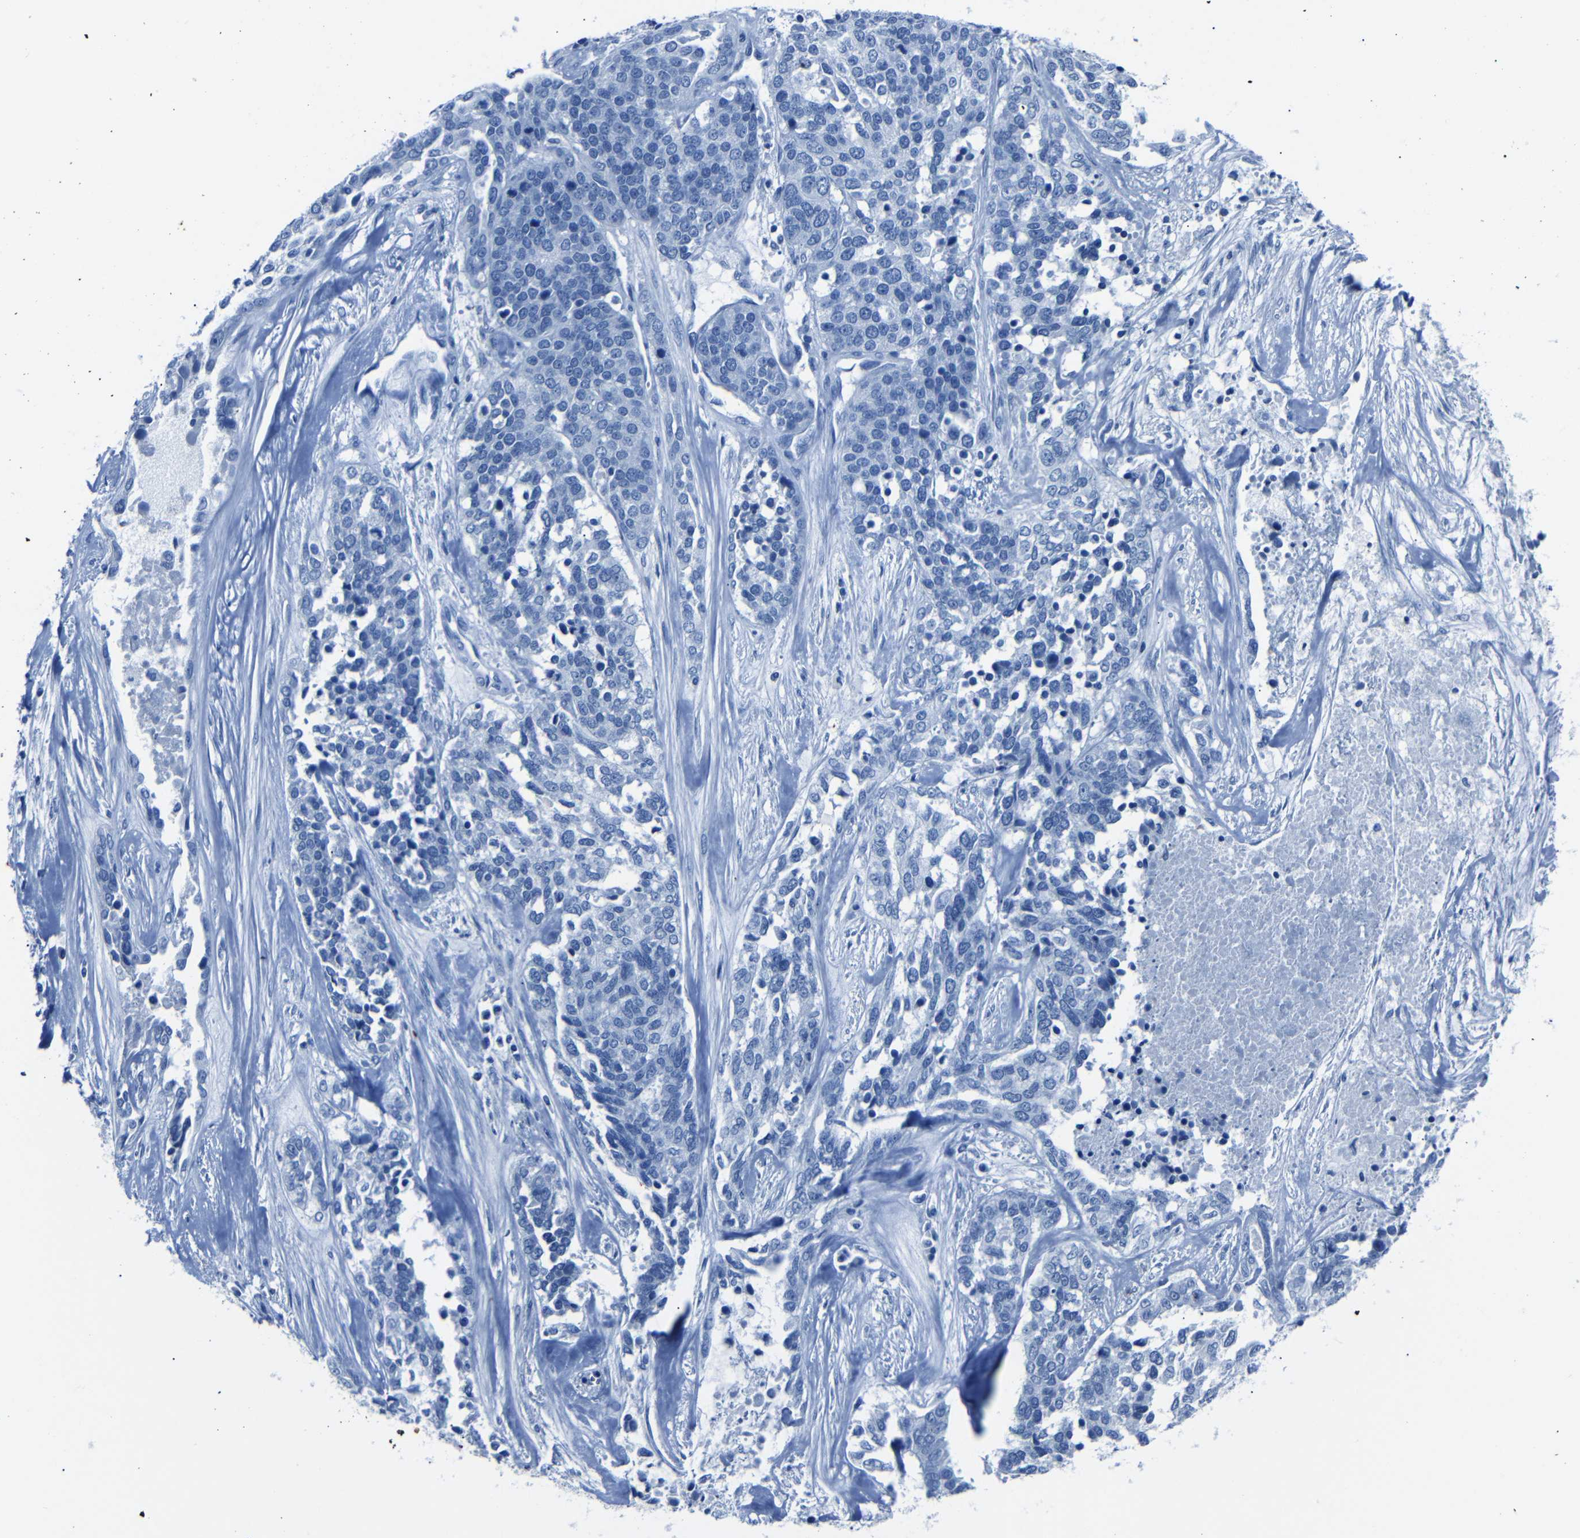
{"staining": {"intensity": "negative", "quantity": "none", "location": "none"}, "tissue": "ovarian cancer", "cell_type": "Tumor cells", "image_type": "cancer", "snomed": [{"axis": "morphology", "description": "Cystadenocarcinoma, serous, NOS"}, {"axis": "topography", "description": "Ovary"}], "caption": "DAB immunohistochemical staining of human ovarian serous cystadenocarcinoma exhibits no significant staining in tumor cells.", "gene": "CLDN11", "patient": {"sex": "female", "age": 44}}